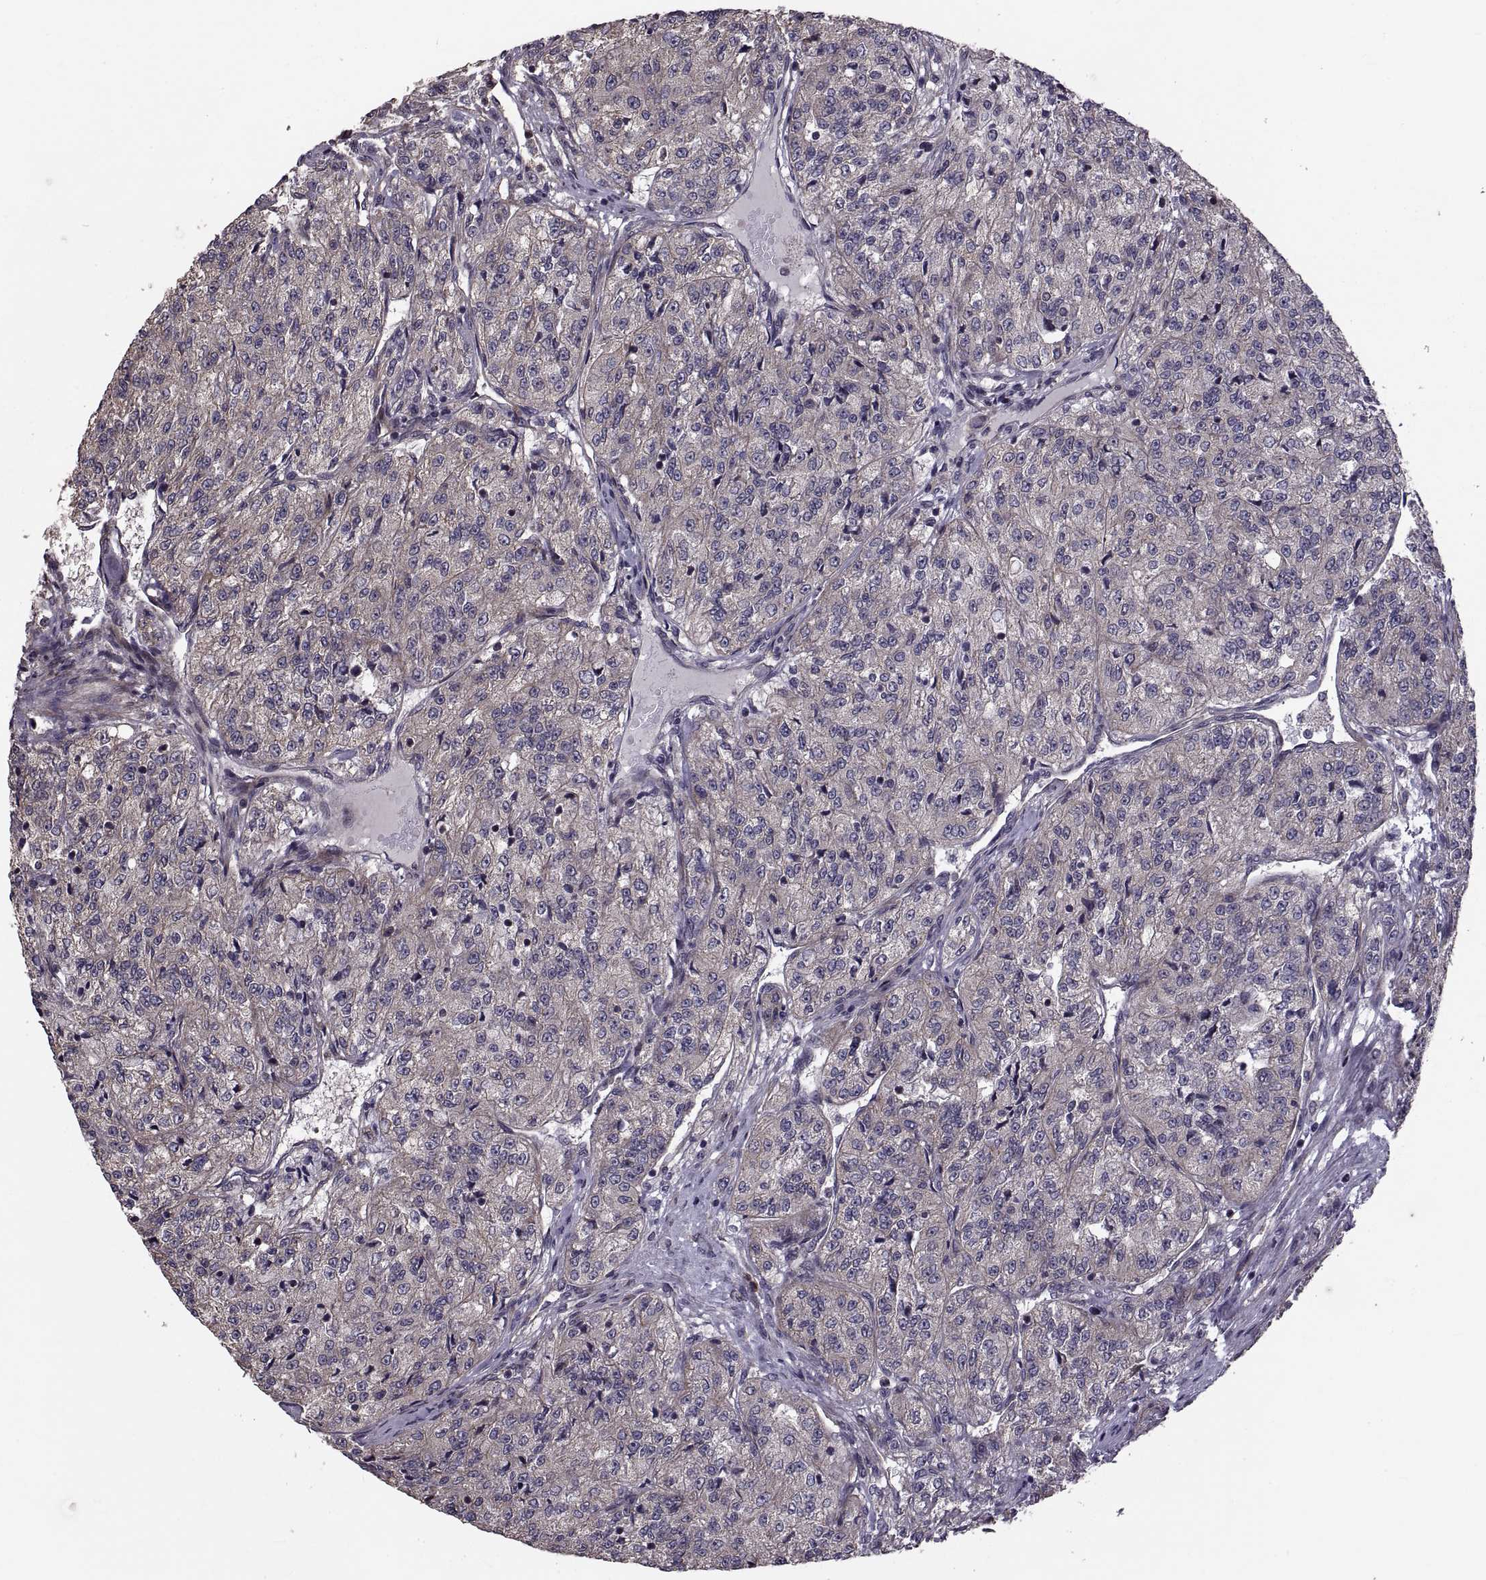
{"staining": {"intensity": "negative", "quantity": "none", "location": "none"}, "tissue": "renal cancer", "cell_type": "Tumor cells", "image_type": "cancer", "snomed": [{"axis": "morphology", "description": "Adenocarcinoma, NOS"}, {"axis": "topography", "description": "Kidney"}], "caption": "This is an immunohistochemistry histopathology image of renal adenocarcinoma. There is no expression in tumor cells.", "gene": "PMM2", "patient": {"sex": "female", "age": 63}}